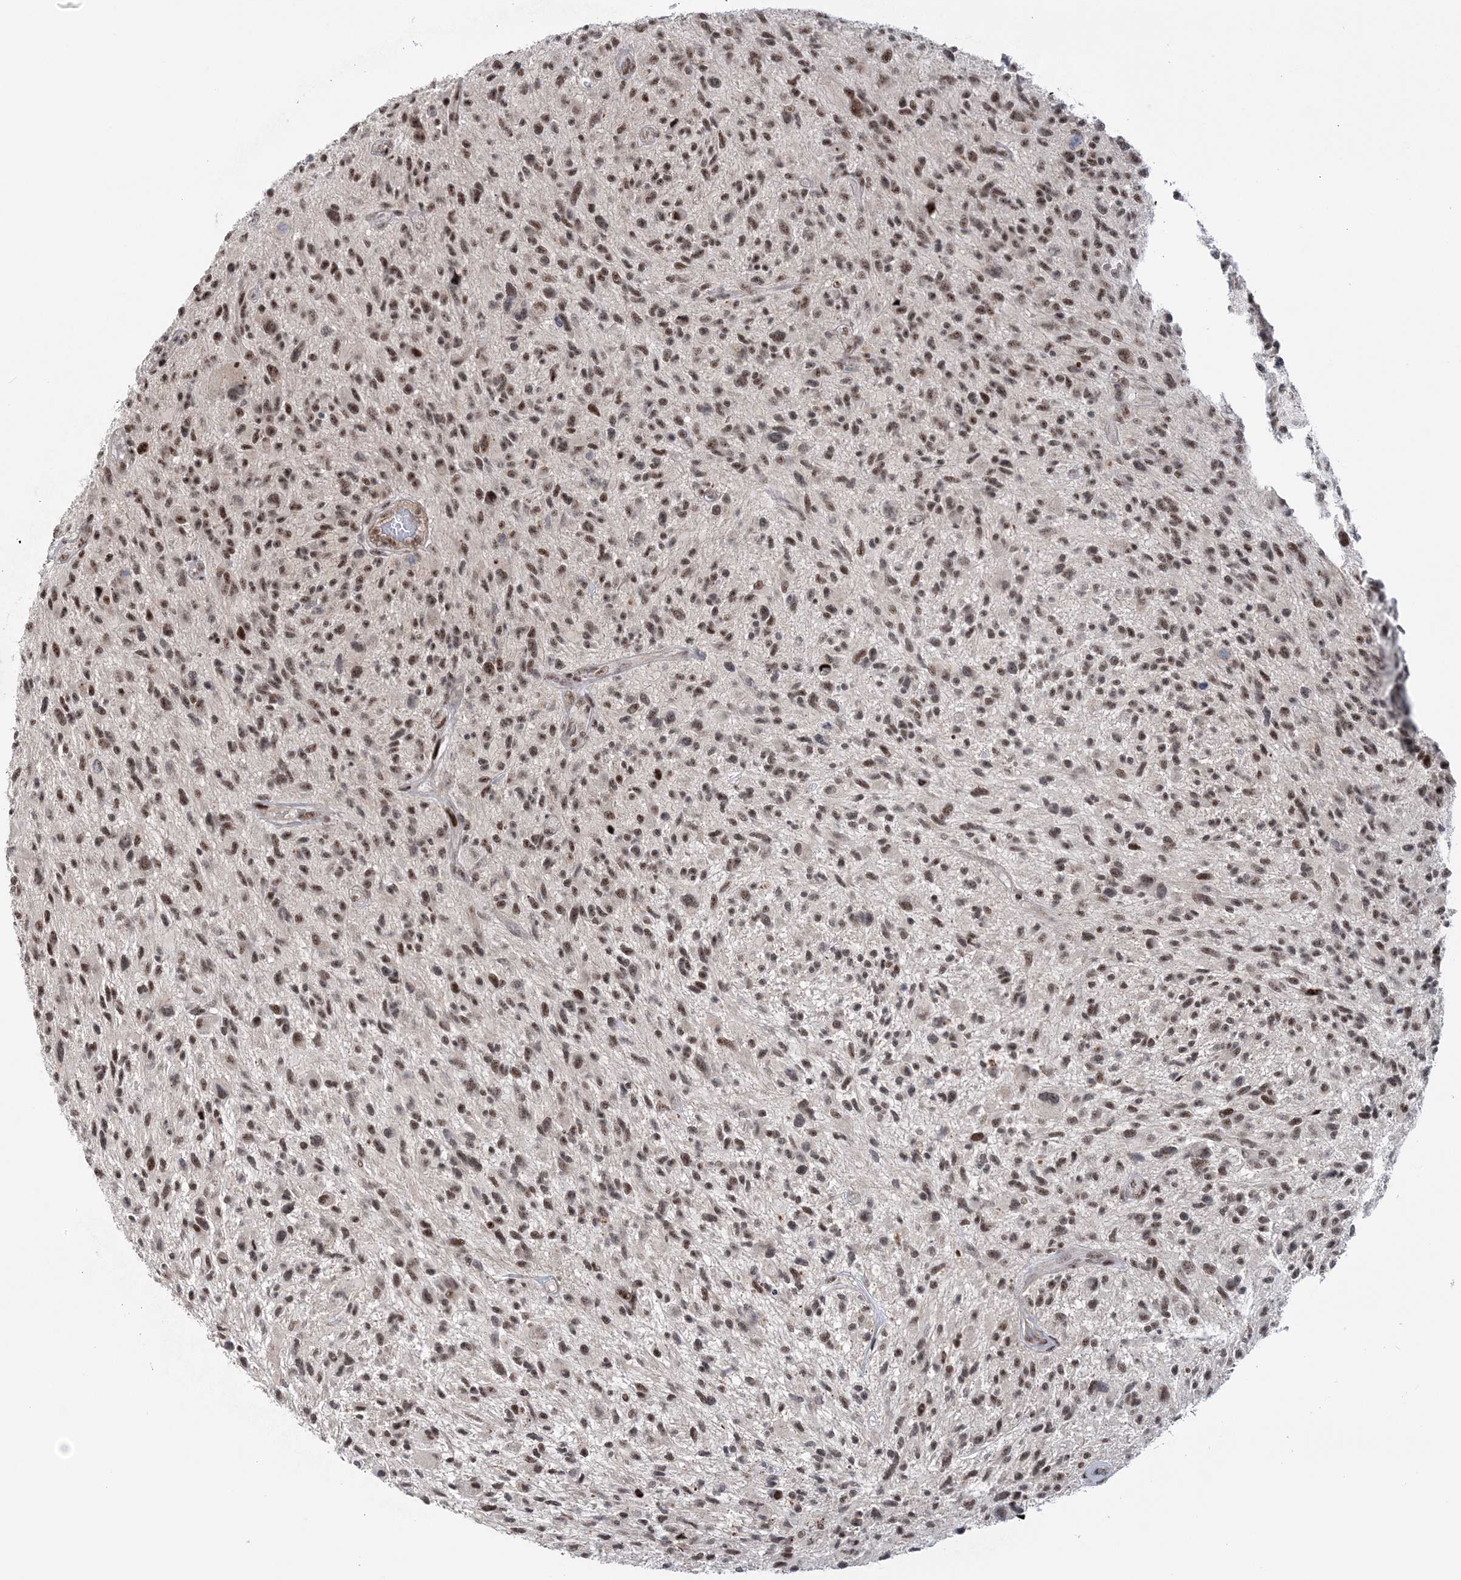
{"staining": {"intensity": "moderate", "quantity": ">75%", "location": "nuclear"}, "tissue": "glioma", "cell_type": "Tumor cells", "image_type": "cancer", "snomed": [{"axis": "morphology", "description": "Glioma, malignant, High grade"}, {"axis": "topography", "description": "Brain"}], "caption": "DAB (3,3'-diaminobenzidine) immunohistochemical staining of human malignant high-grade glioma exhibits moderate nuclear protein positivity in about >75% of tumor cells.", "gene": "TATDN2", "patient": {"sex": "male", "age": 47}}